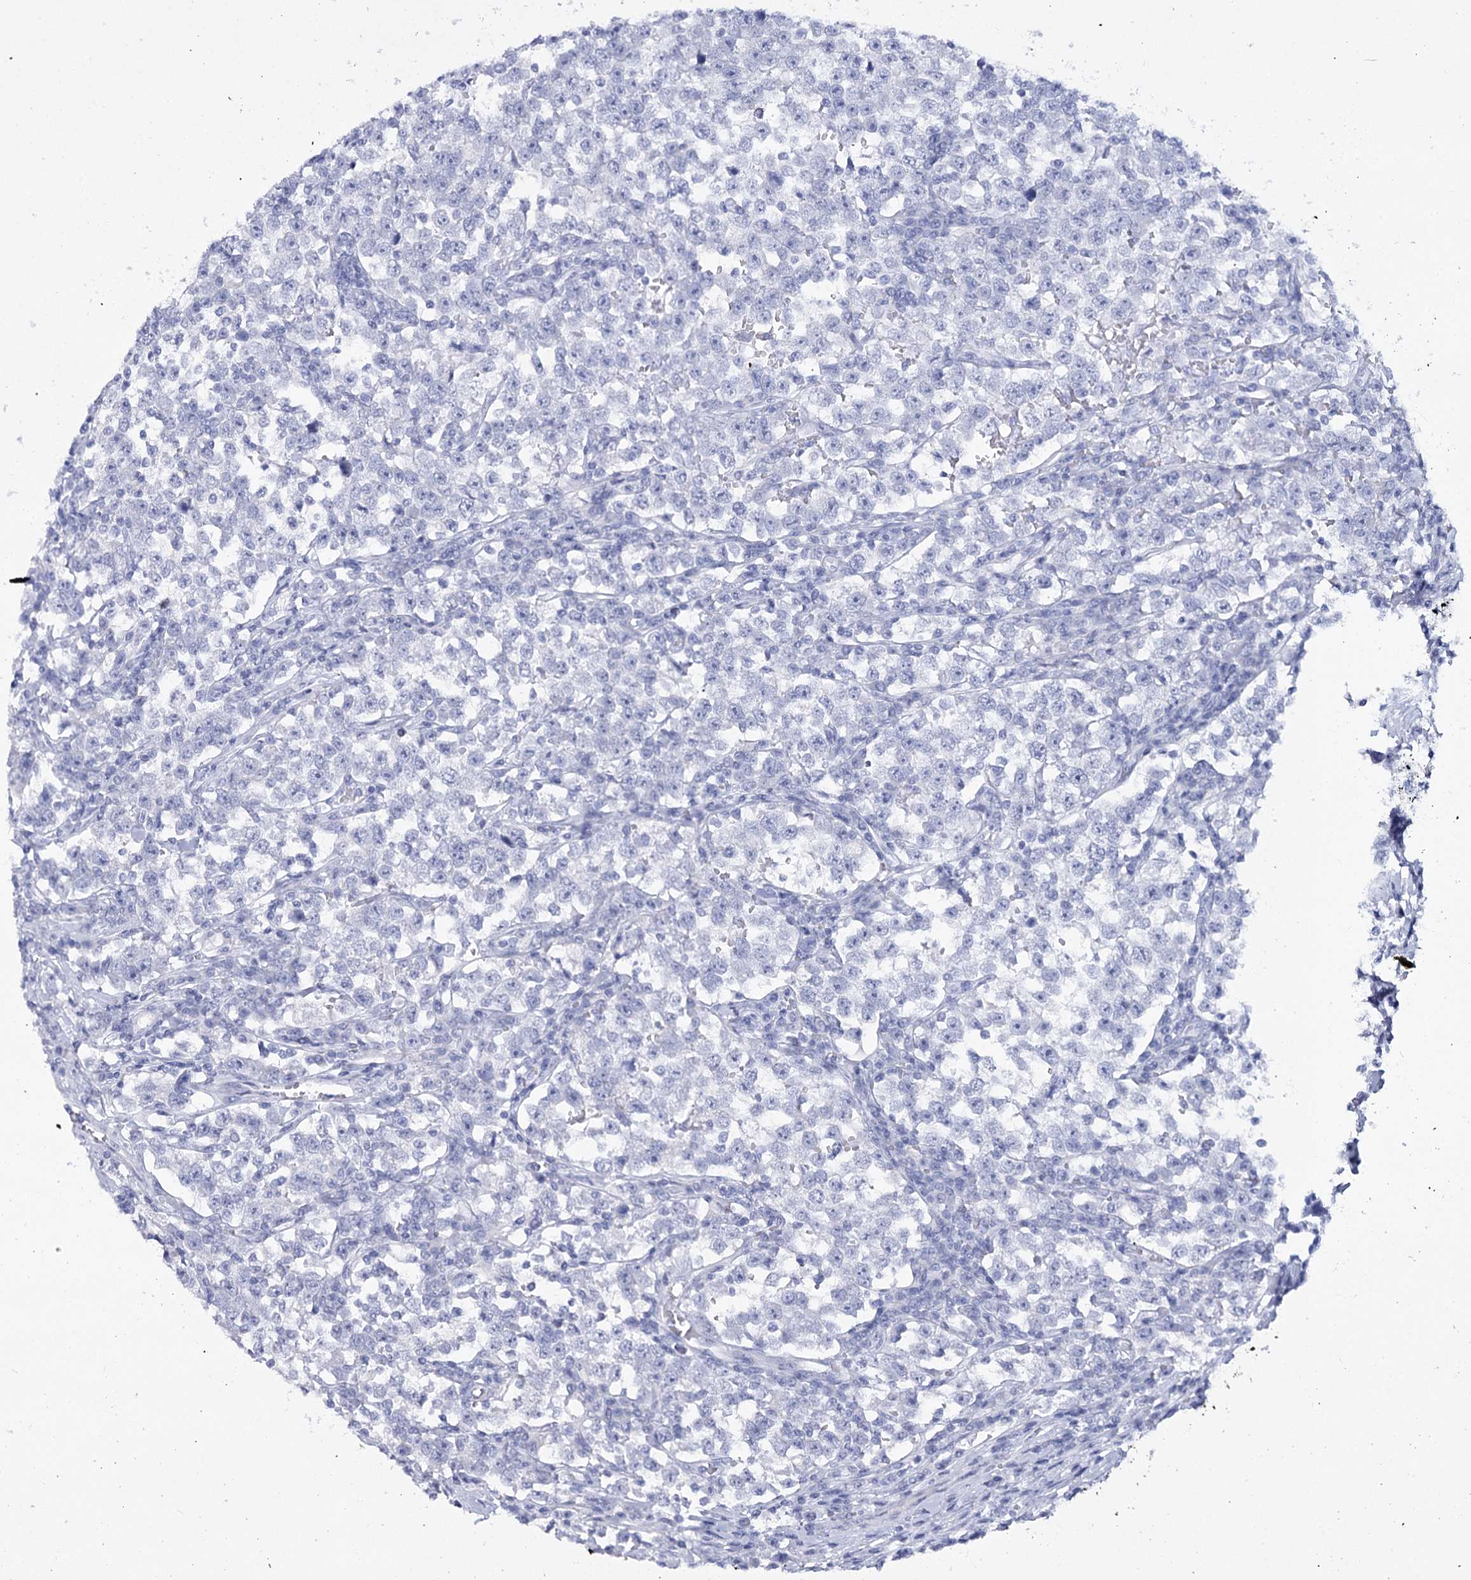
{"staining": {"intensity": "negative", "quantity": "none", "location": "none"}, "tissue": "testis cancer", "cell_type": "Tumor cells", "image_type": "cancer", "snomed": [{"axis": "morphology", "description": "Normal tissue, NOS"}, {"axis": "morphology", "description": "Seminoma, NOS"}, {"axis": "topography", "description": "Testis"}], "caption": "Histopathology image shows no protein positivity in tumor cells of testis cancer (seminoma) tissue.", "gene": "RNF186", "patient": {"sex": "male", "age": 43}}